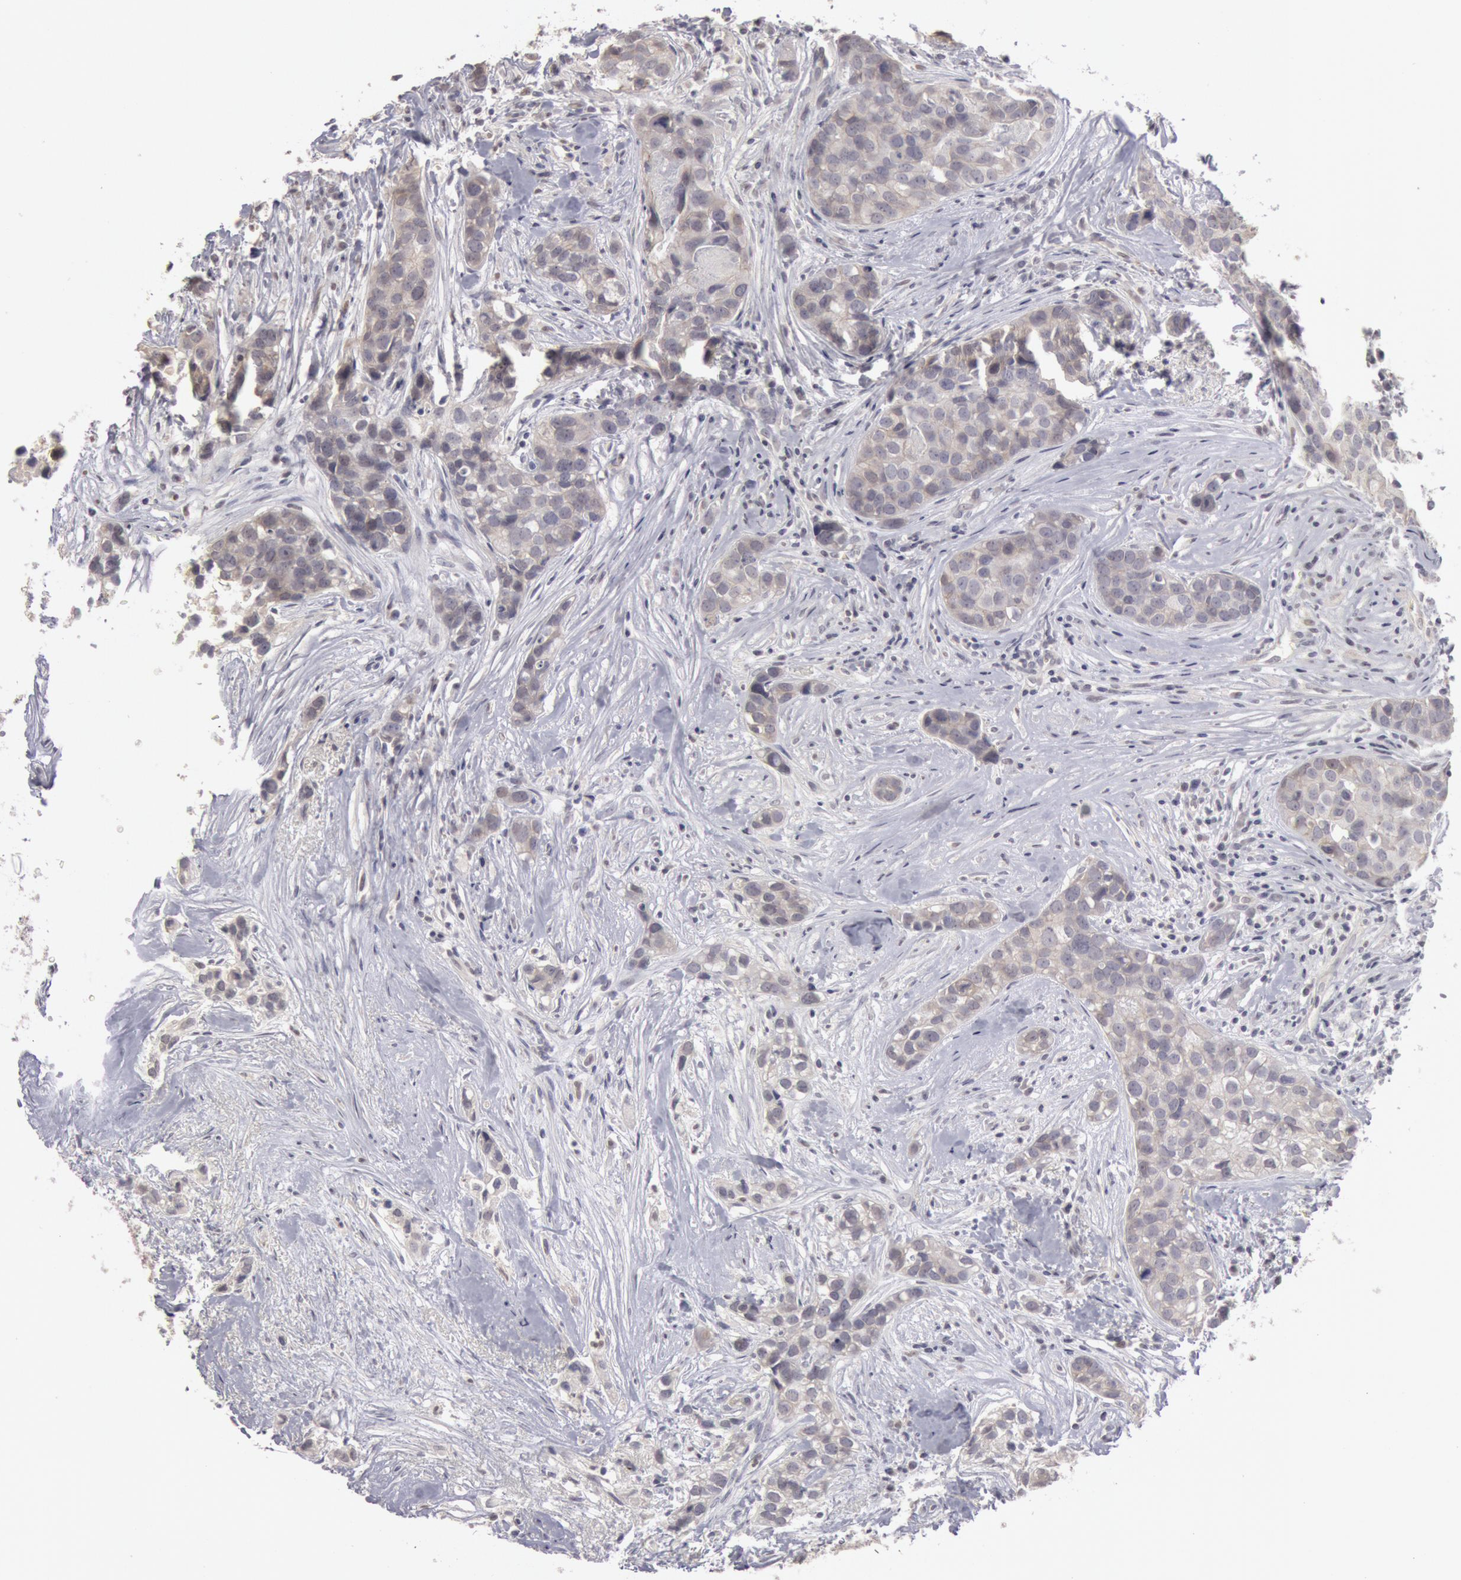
{"staining": {"intensity": "negative", "quantity": "none", "location": "none"}, "tissue": "breast cancer", "cell_type": "Tumor cells", "image_type": "cancer", "snomed": [{"axis": "morphology", "description": "Duct carcinoma"}, {"axis": "topography", "description": "Breast"}], "caption": "There is no significant staining in tumor cells of breast cancer (invasive ductal carcinoma).", "gene": "RIMBP3C", "patient": {"sex": "female", "age": 91}}